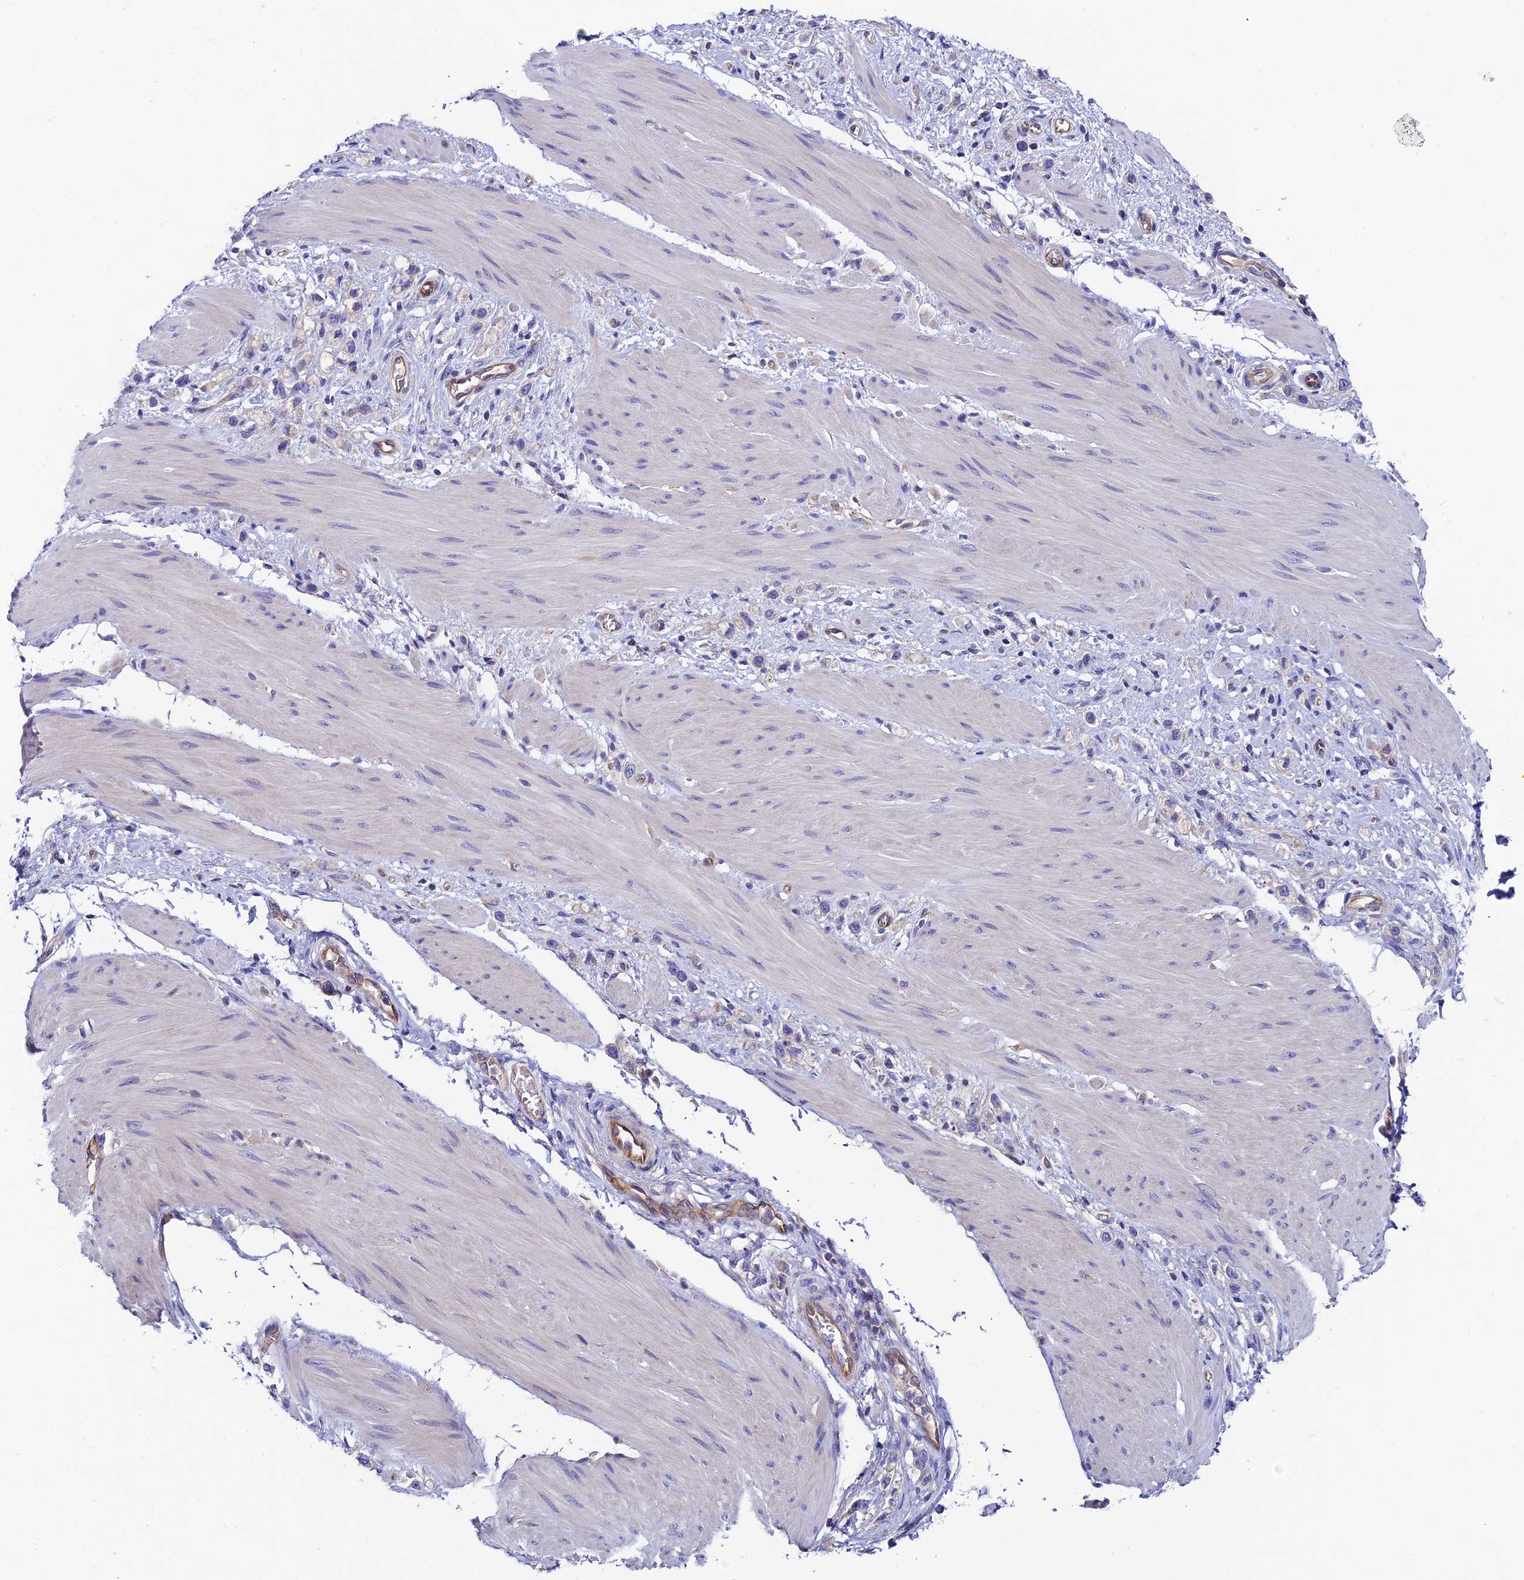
{"staining": {"intensity": "negative", "quantity": "none", "location": "none"}, "tissue": "stomach cancer", "cell_type": "Tumor cells", "image_type": "cancer", "snomed": [{"axis": "morphology", "description": "Adenocarcinoma, NOS"}, {"axis": "topography", "description": "Stomach"}], "caption": "Tumor cells show no significant positivity in stomach cancer. (DAB IHC visualized using brightfield microscopy, high magnification).", "gene": "PPFIA3", "patient": {"sex": "female", "age": 65}}